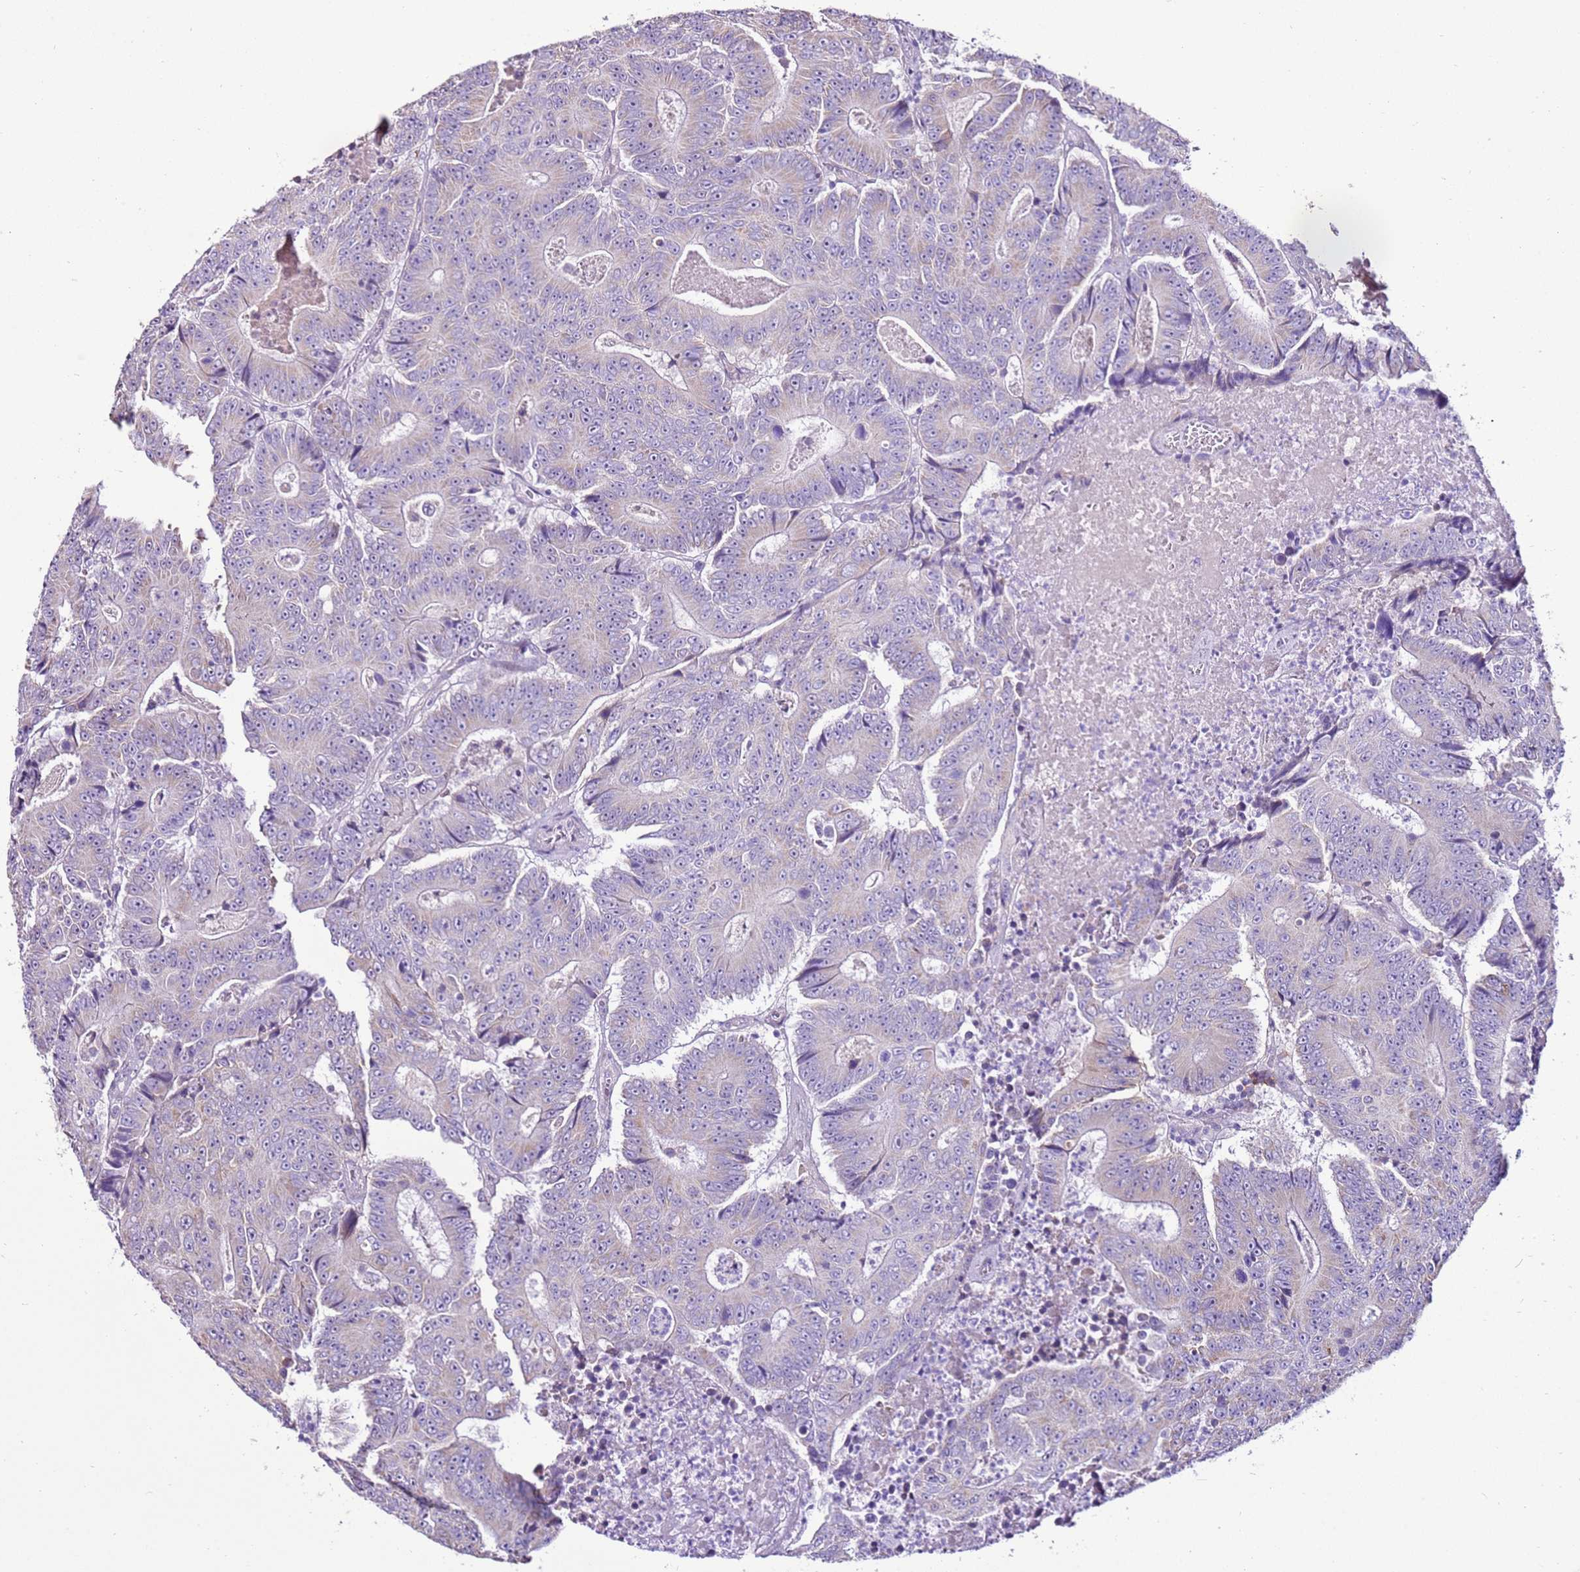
{"staining": {"intensity": "negative", "quantity": "none", "location": "none"}, "tissue": "colorectal cancer", "cell_type": "Tumor cells", "image_type": "cancer", "snomed": [{"axis": "morphology", "description": "Adenocarcinoma, NOS"}, {"axis": "topography", "description": "Colon"}], "caption": "DAB immunohistochemical staining of colorectal cancer exhibits no significant staining in tumor cells. (Immunohistochemistry (ihc), brightfield microscopy, high magnification).", "gene": "SLC38A5", "patient": {"sex": "male", "age": 83}}